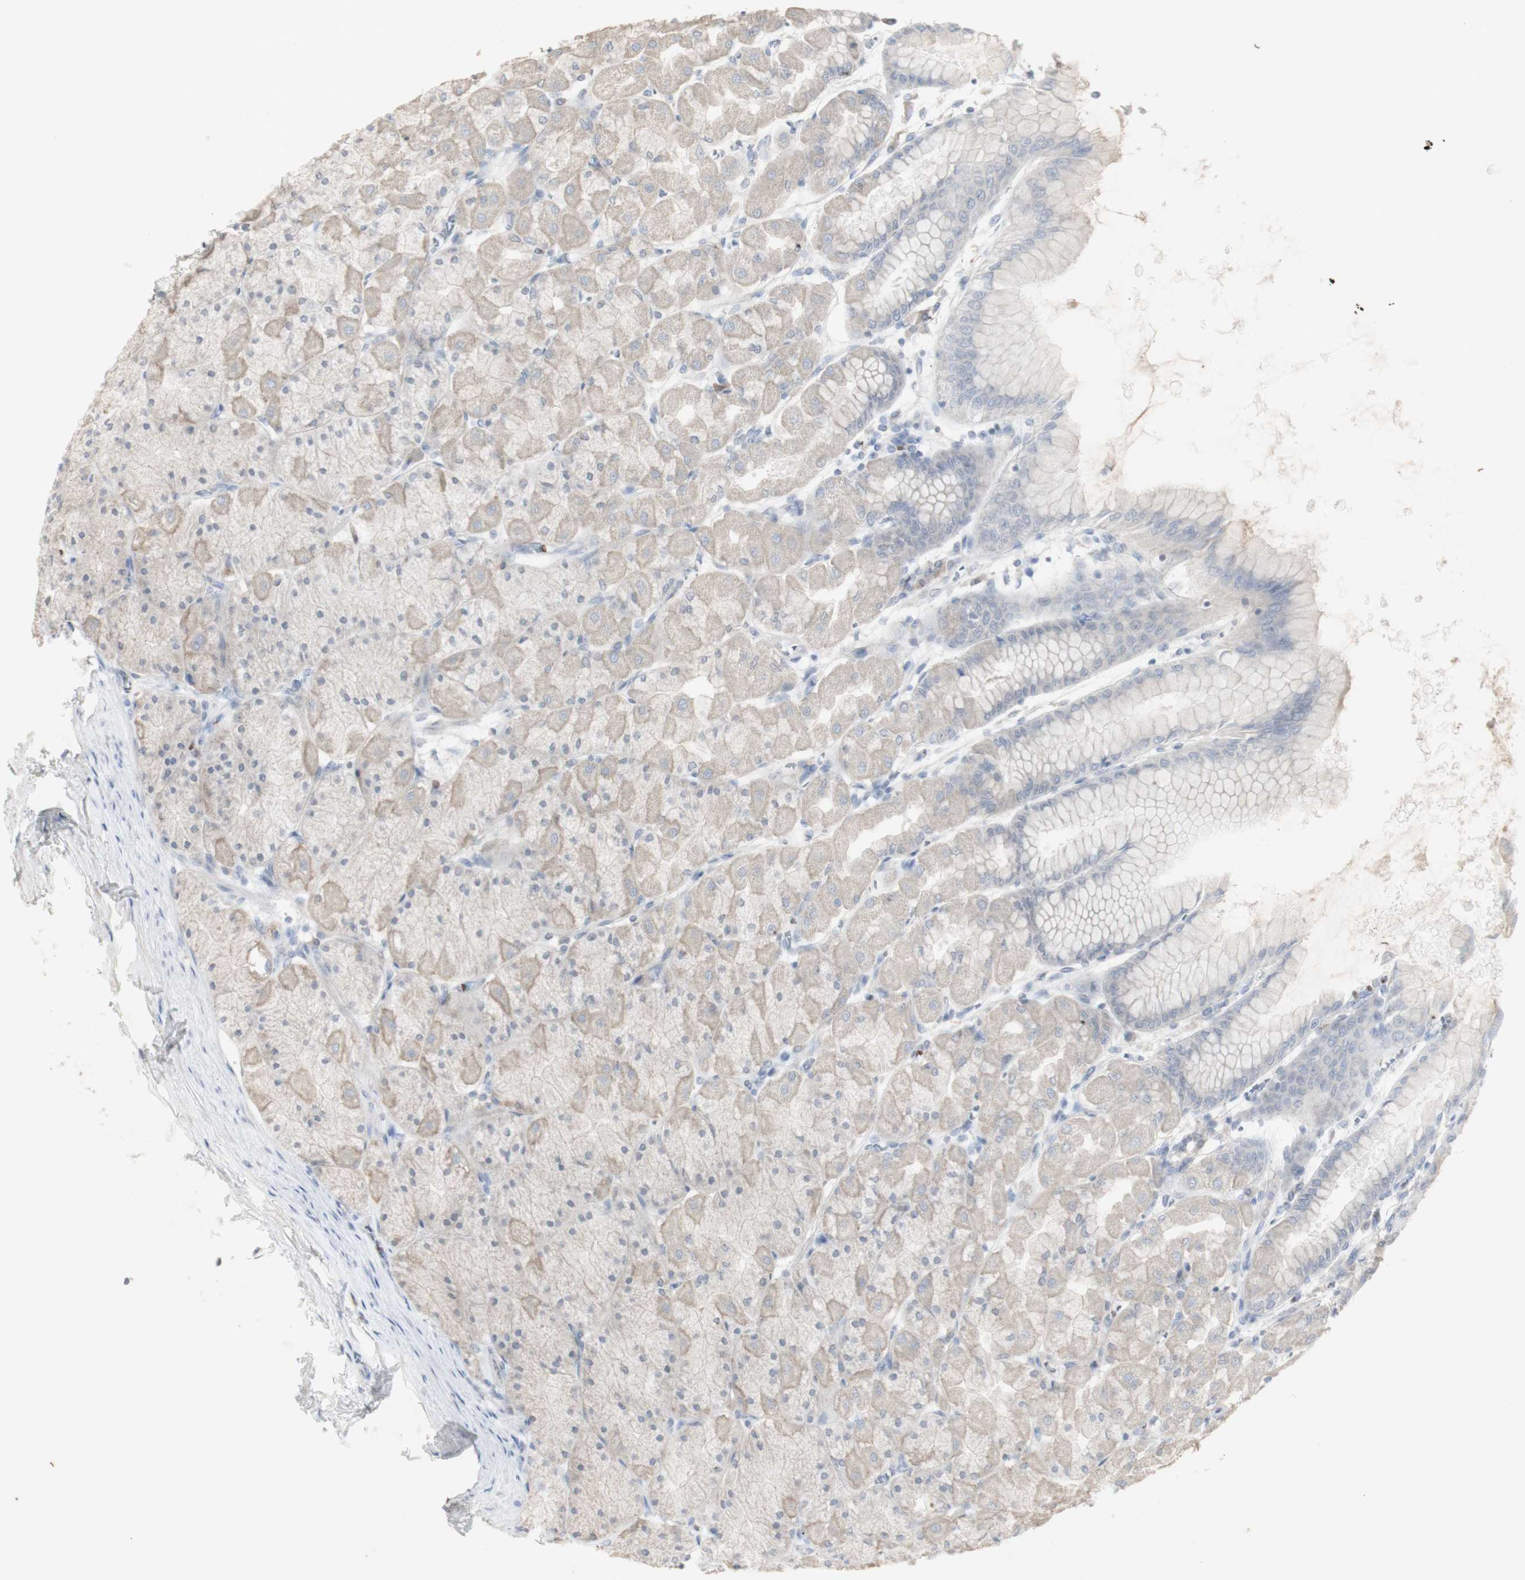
{"staining": {"intensity": "weak", "quantity": ">75%", "location": "cytoplasmic/membranous"}, "tissue": "stomach", "cell_type": "Glandular cells", "image_type": "normal", "snomed": [{"axis": "morphology", "description": "Normal tissue, NOS"}, {"axis": "topography", "description": "Stomach, upper"}], "caption": "Immunohistochemical staining of normal human stomach reveals low levels of weak cytoplasmic/membranous positivity in approximately >75% of glandular cells.", "gene": "INS", "patient": {"sex": "female", "age": 56}}